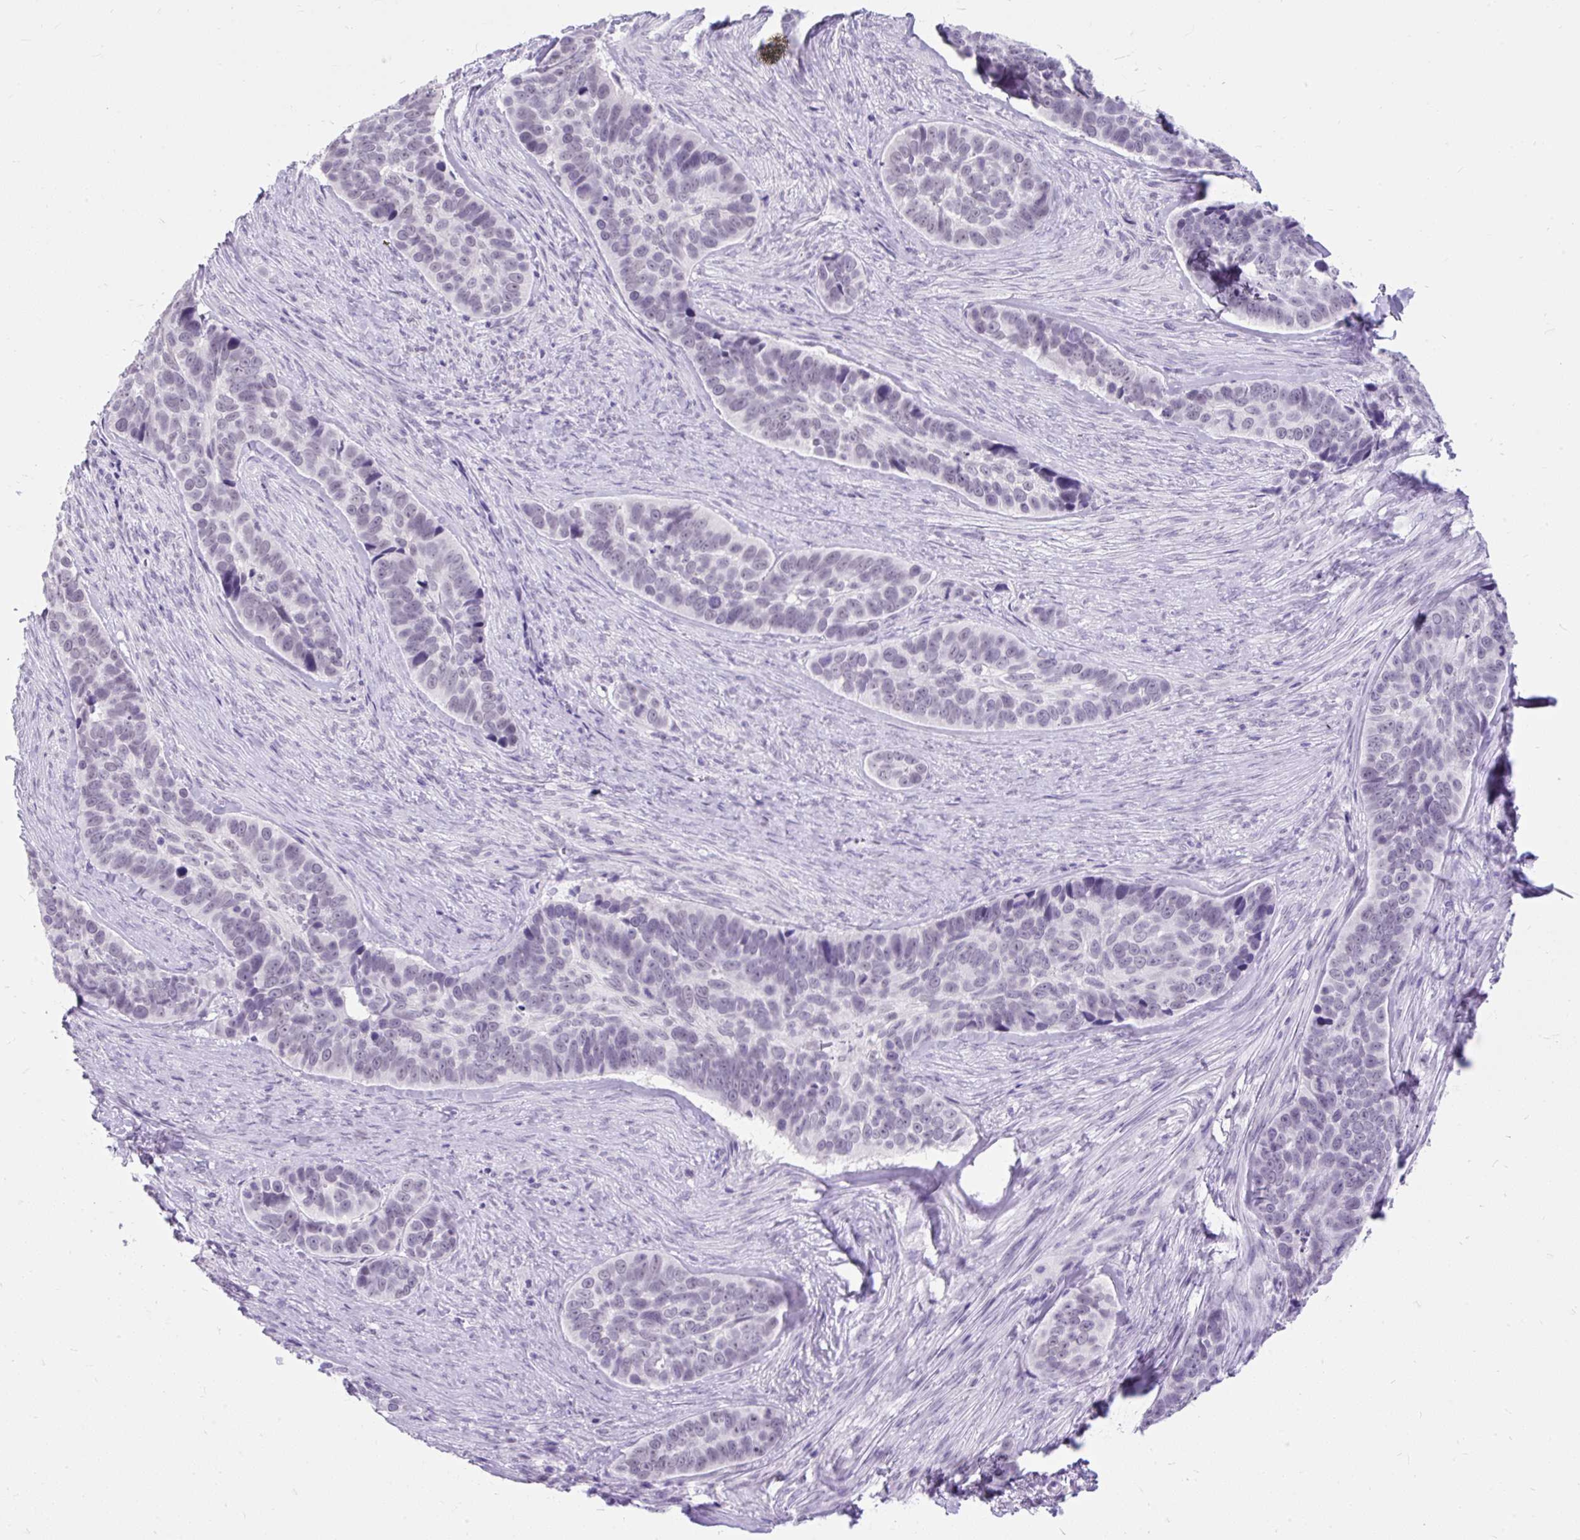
{"staining": {"intensity": "negative", "quantity": "none", "location": "none"}, "tissue": "skin cancer", "cell_type": "Tumor cells", "image_type": "cancer", "snomed": [{"axis": "morphology", "description": "Basal cell carcinoma"}, {"axis": "topography", "description": "Skin"}], "caption": "Immunohistochemistry photomicrograph of neoplastic tissue: basal cell carcinoma (skin) stained with DAB (3,3'-diaminobenzidine) demonstrates no significant protein staining in tumor cells.", "gene": "SCGB1A1", "patient": {"sex": "female", "age": 82}}